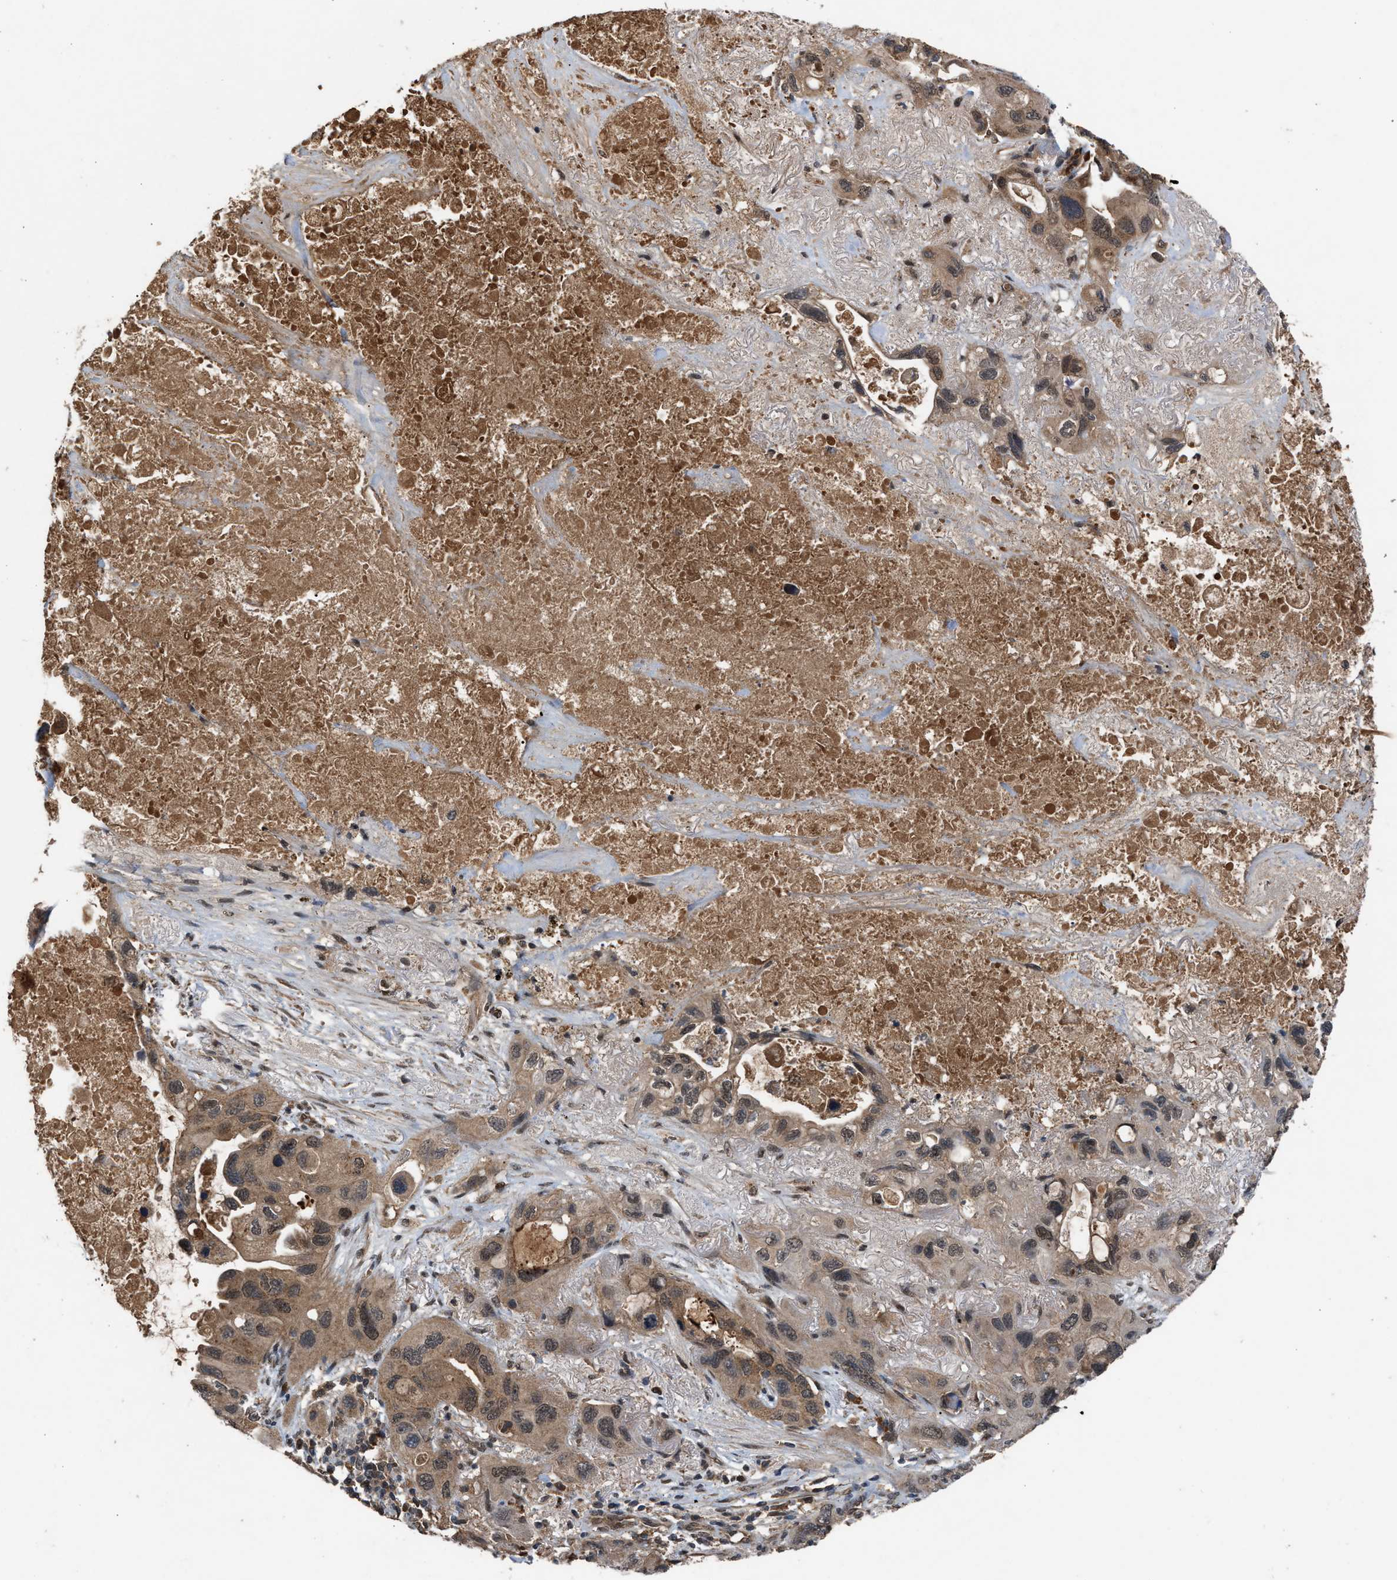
{"staining": {"intensity": "moderate", "quantity": ">75%", "location": "cytoplasmic/membranous,nuclear"}, "tissue": "lung cancer", "cell_type": "Tumor cells", "image_type": "cancer", "snomed": [{"axis": "morphology", "description": "Squamous cell carcinoma, NOS"}, {"axis": "topography", "description": "Lung"}], "caption": "The immunohistochemical stain shows moderate cytoplasmic/membranous and nuclear positivity in tumor cells of lung cancer tissue. (Stains: DAB (3,3'-diaminobenzidine) in brown, nuclei in blue, Microscopy: brightfield microscopy at high magnification).", "gene": "RUSC2", "patient": {"sex": "female", "age": 73}}